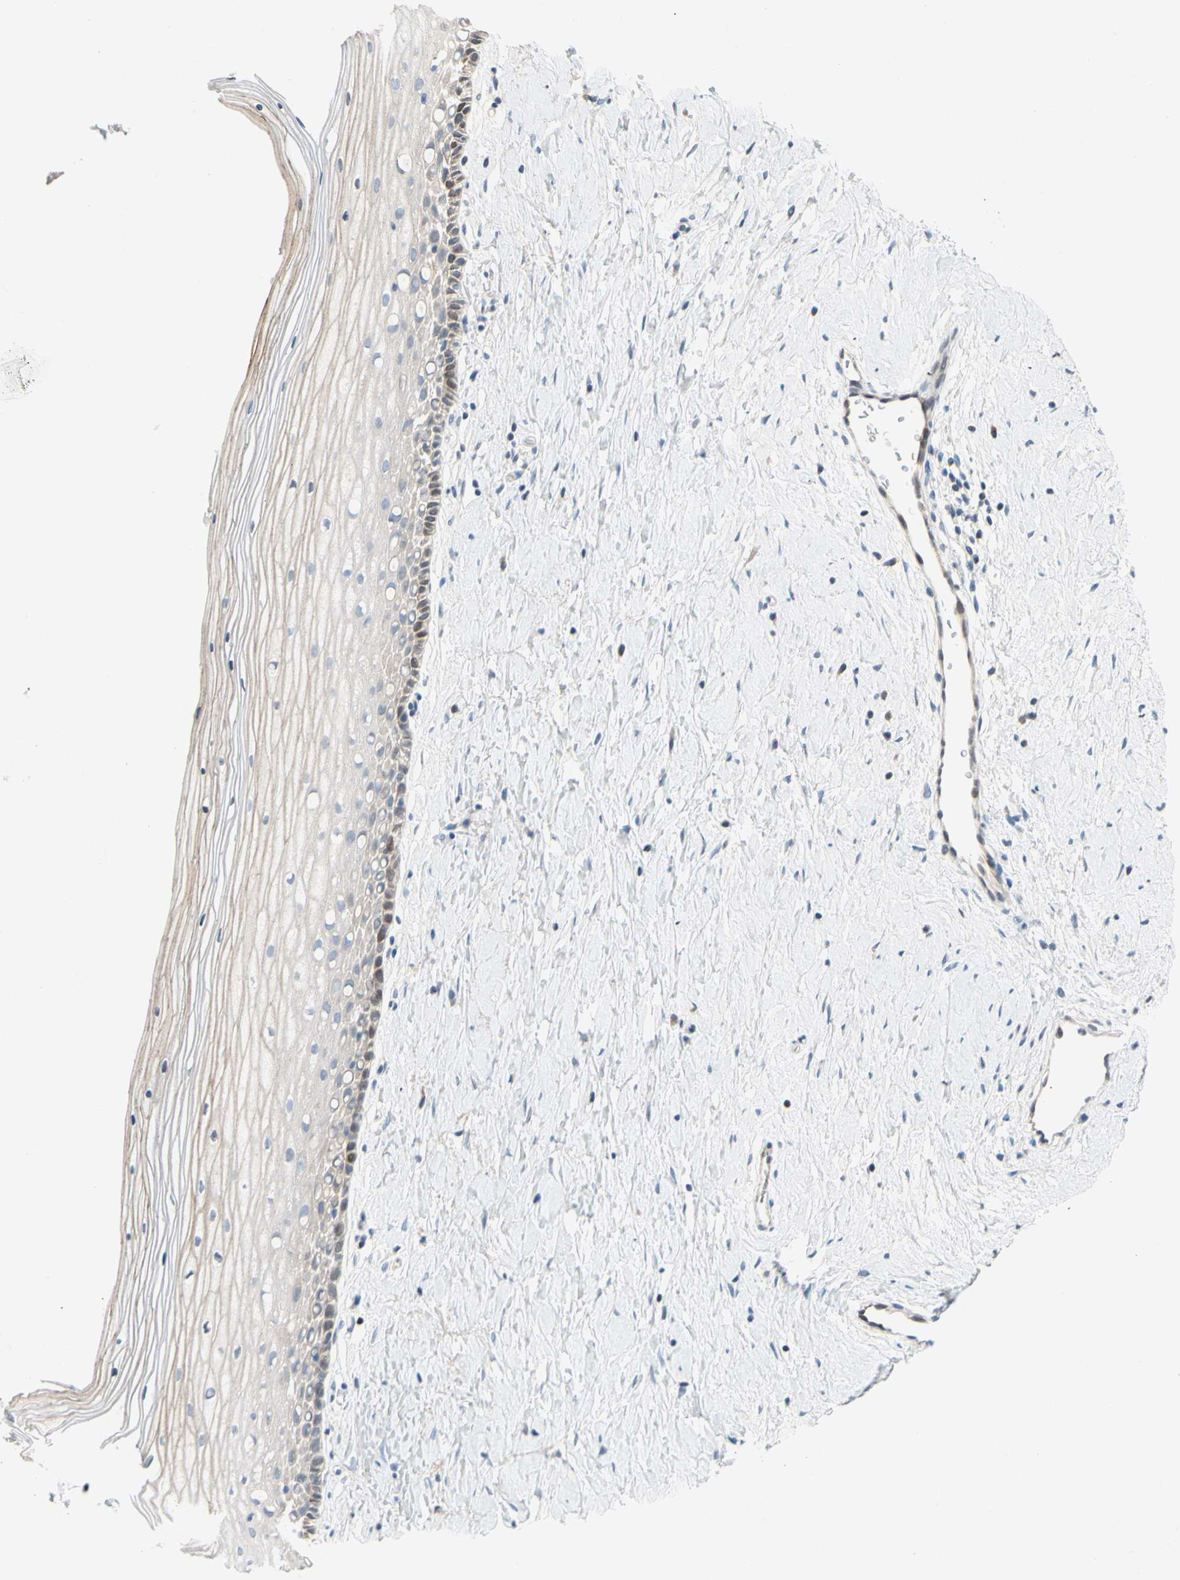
{"staining": {"intensity": "moderate", "quantity": ">75%", "location": "cytoplasmic/membranous"}, "tissue": "cervix", "cell_type": "Glandular cells", "image_type": "normal", "snomed": [{"axis": "morphology", "description": "Normal tissue, NOS"}, {"axis": "topography", "description": "Cervix"}], "caption": "This is a photomicrograph of IHC staining of benign cervix, which shows moderate expression in the cytoplasmic/membranous of glandular cells.", "gene": "ZNF132", "patient": {"sex": "female", "age": 39}}